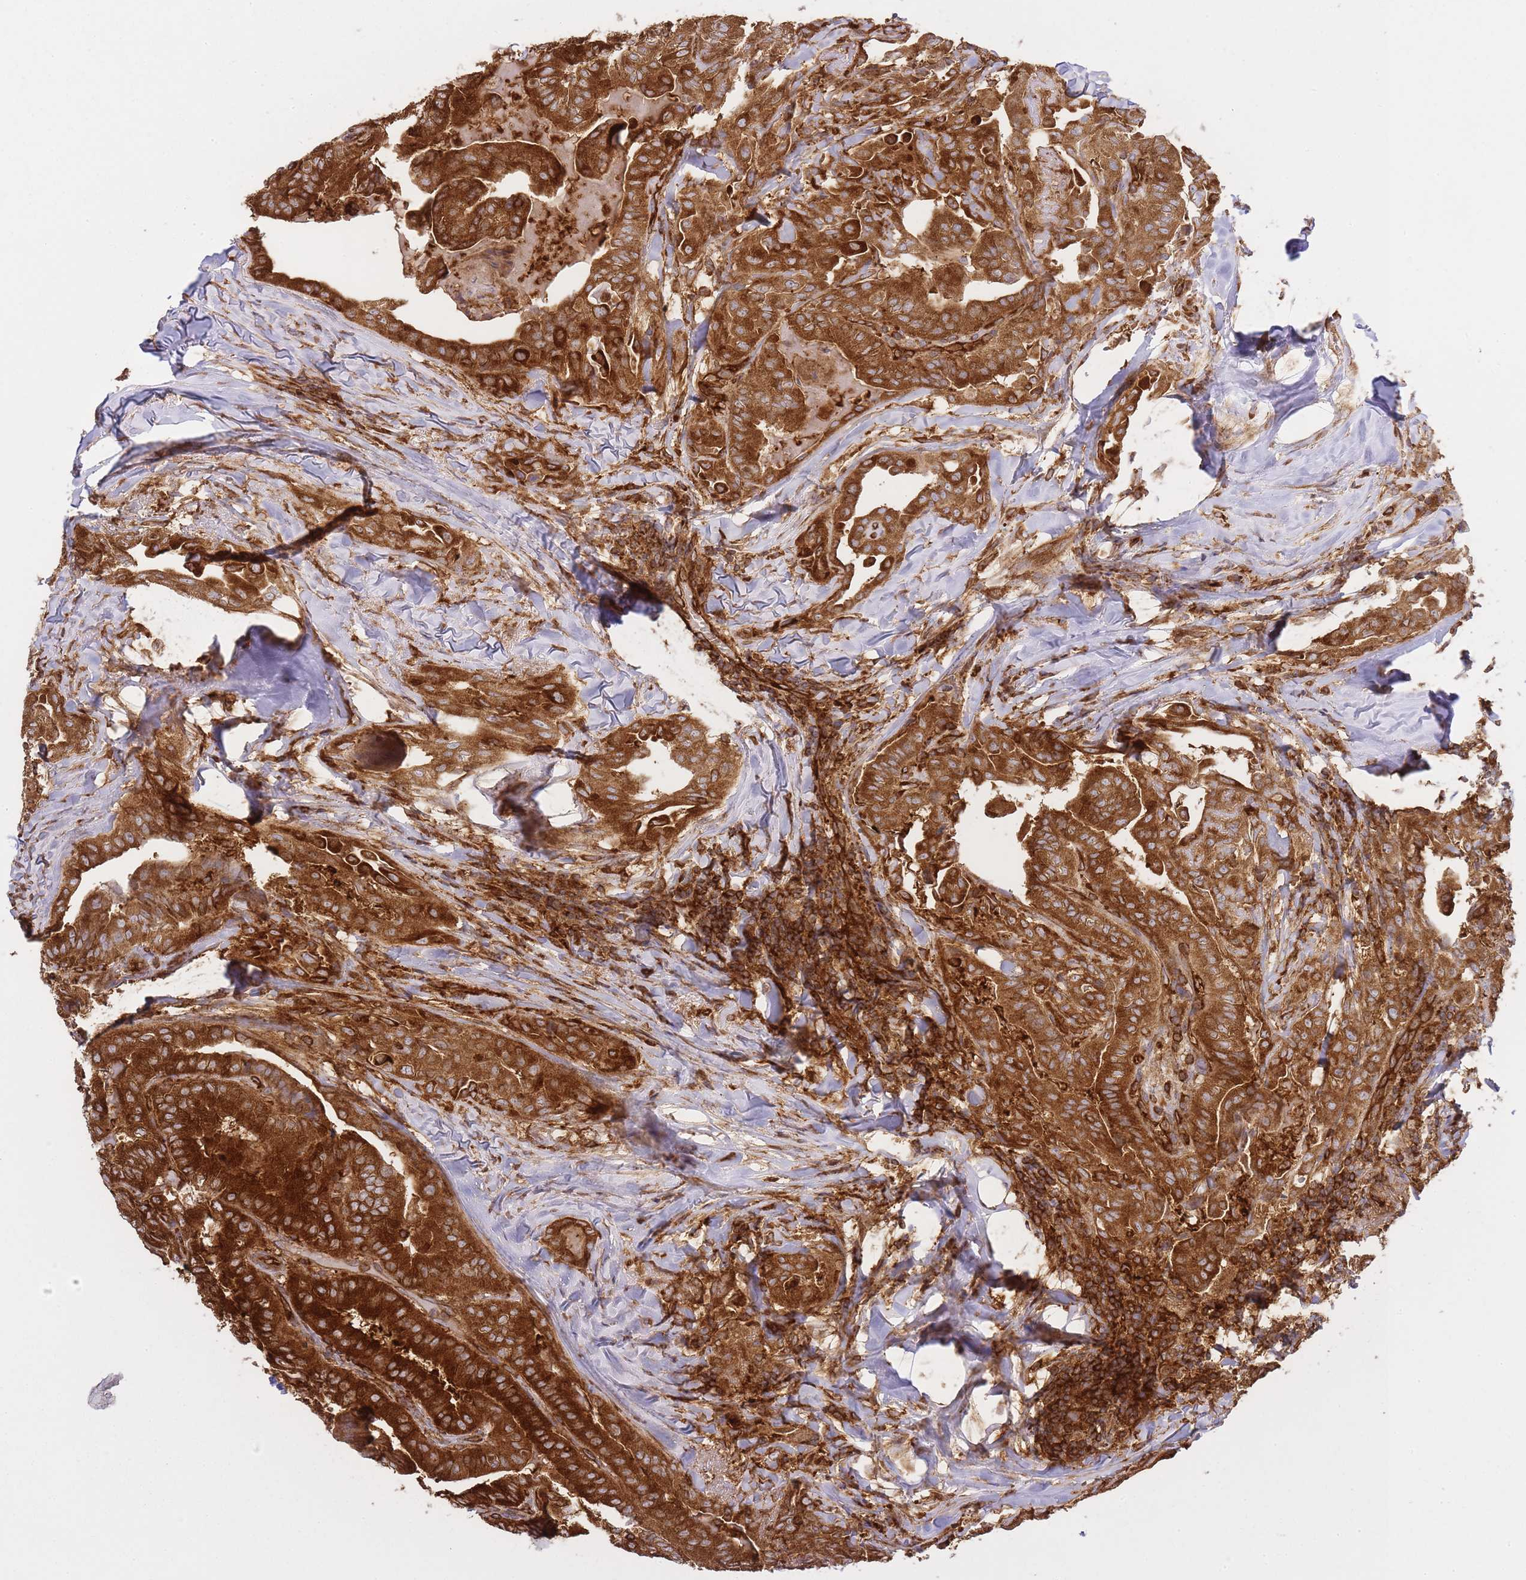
{"staining": {"intensity": "strong", "quantity": ">75%", "location": "cytoplasmic/membranous"}, "tissue": "thyroid cancer", "cell_type": "Tumor cells", "image_type": "cancer", "snomed": [{"axis": "morphology", "description": "Papillary adenocarcinoma, NOS"}, {"axis": "topography", "description": "Thyroid gland"}], "caption": "Immunohistochemistry image of neoplastic tissue: thyroid cancer stained using immunohistochemistry (IHC) exhibits high levels of strong protein expression localized specifically in the cytoplasmic/membranous of tumor cells, appearing as a cytoplasmic/membranous brown color.", "gene": "MSN", "patient": {"sex": "female", "age": 68}}